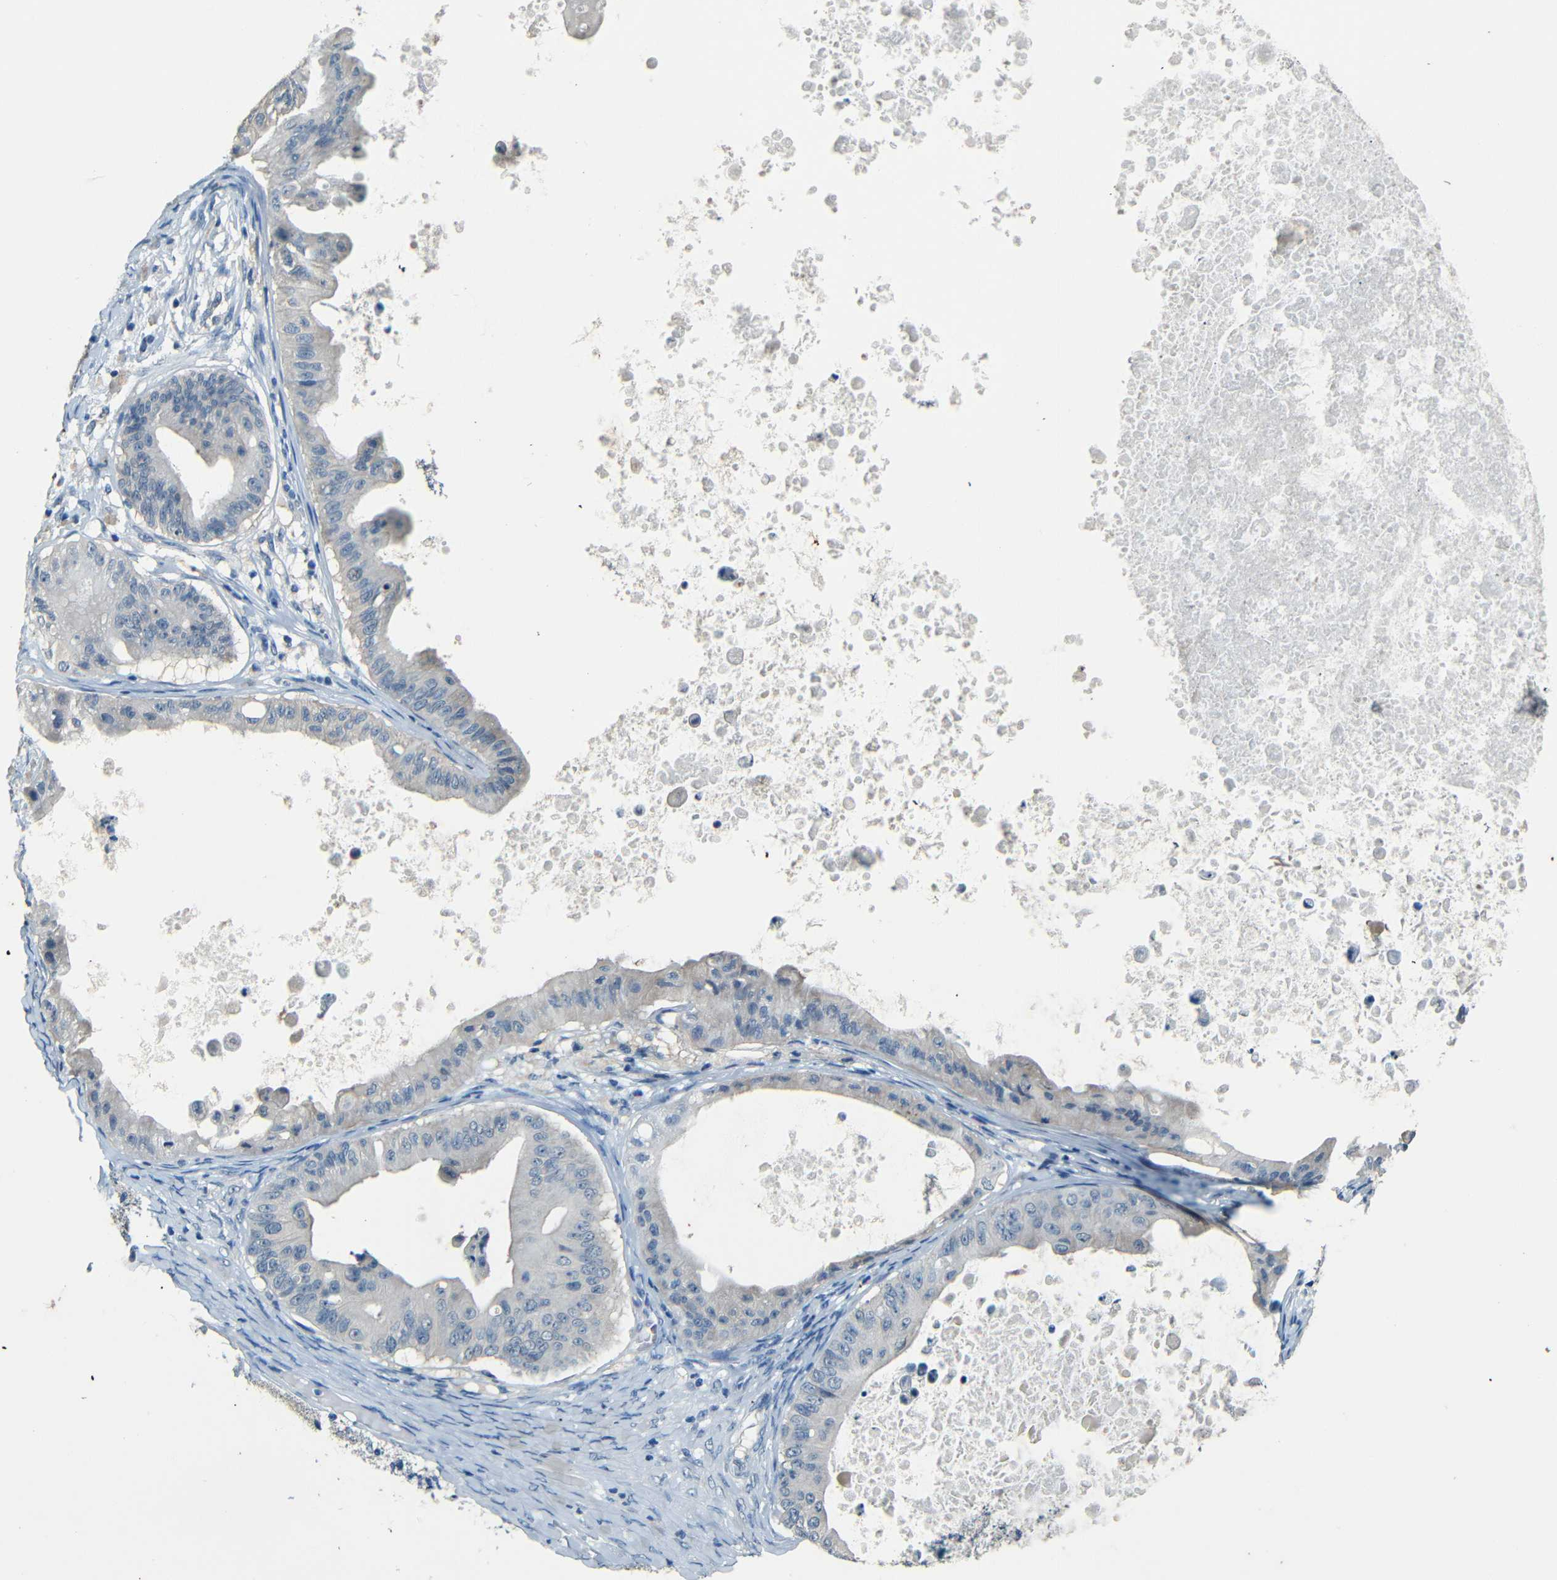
{"staining": {"intensity": "negative", "quantity": "none", "location": "none"}, "tissue": "ovarian cancer", "cell_type": "Tumor cells", "image_type": "cancer", "snomed": [{"axis": "morphology", "description": "Cystadenocarcinoma, mucinous, NOS"}, {"axis": "topography", "description": "Ovary"}], "caption": "Immunohistochemistry (IHC) micrograph of neoplastic tissue: ovarian cancer (mucinous cystadenocarcinoma) stained with DAB (3,3'-diaminobenzidine) shows no significant protein positivity in tumor cells.", "gene": "ZMAT1", "patient": {"sex": "female", "age": 37}}